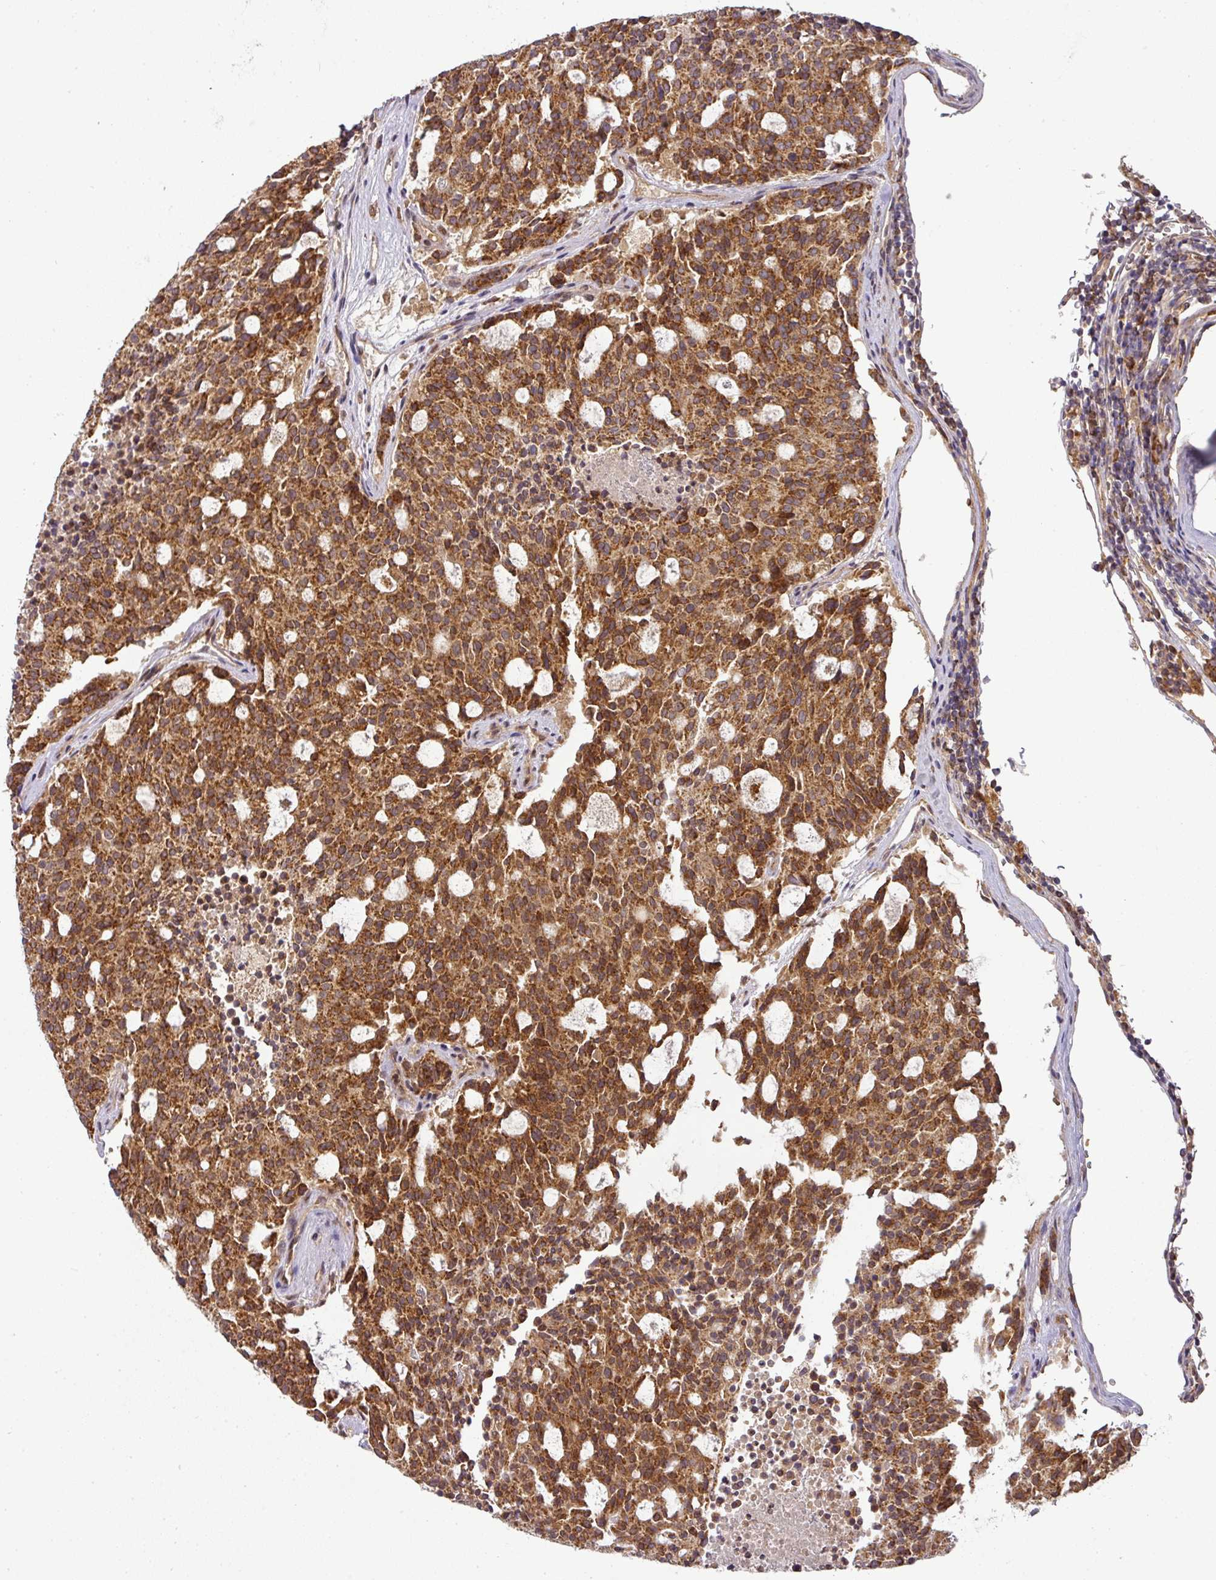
{"staining": {"intensity": "strong", "quantity": ">75%", "location": "cytoplasmic/membranous"}, "tissue": "carcinoid", "cell_type": "Tumor cells", "image_type": "cancer", "snomed": [{"axis": "morphology", "description": "Carcinoid, malignant, NOS"}, {"axis": "topography", "description": "Pancreas"}], "caption": "Malignant carcinoid was stained to show a protein in brown. There is high levels of strong cytoplasmic/membranous expression in approximately >75% of tumor cells.", "gene": "MALSU1", "patient": {"sex": "female", "age": 54}}